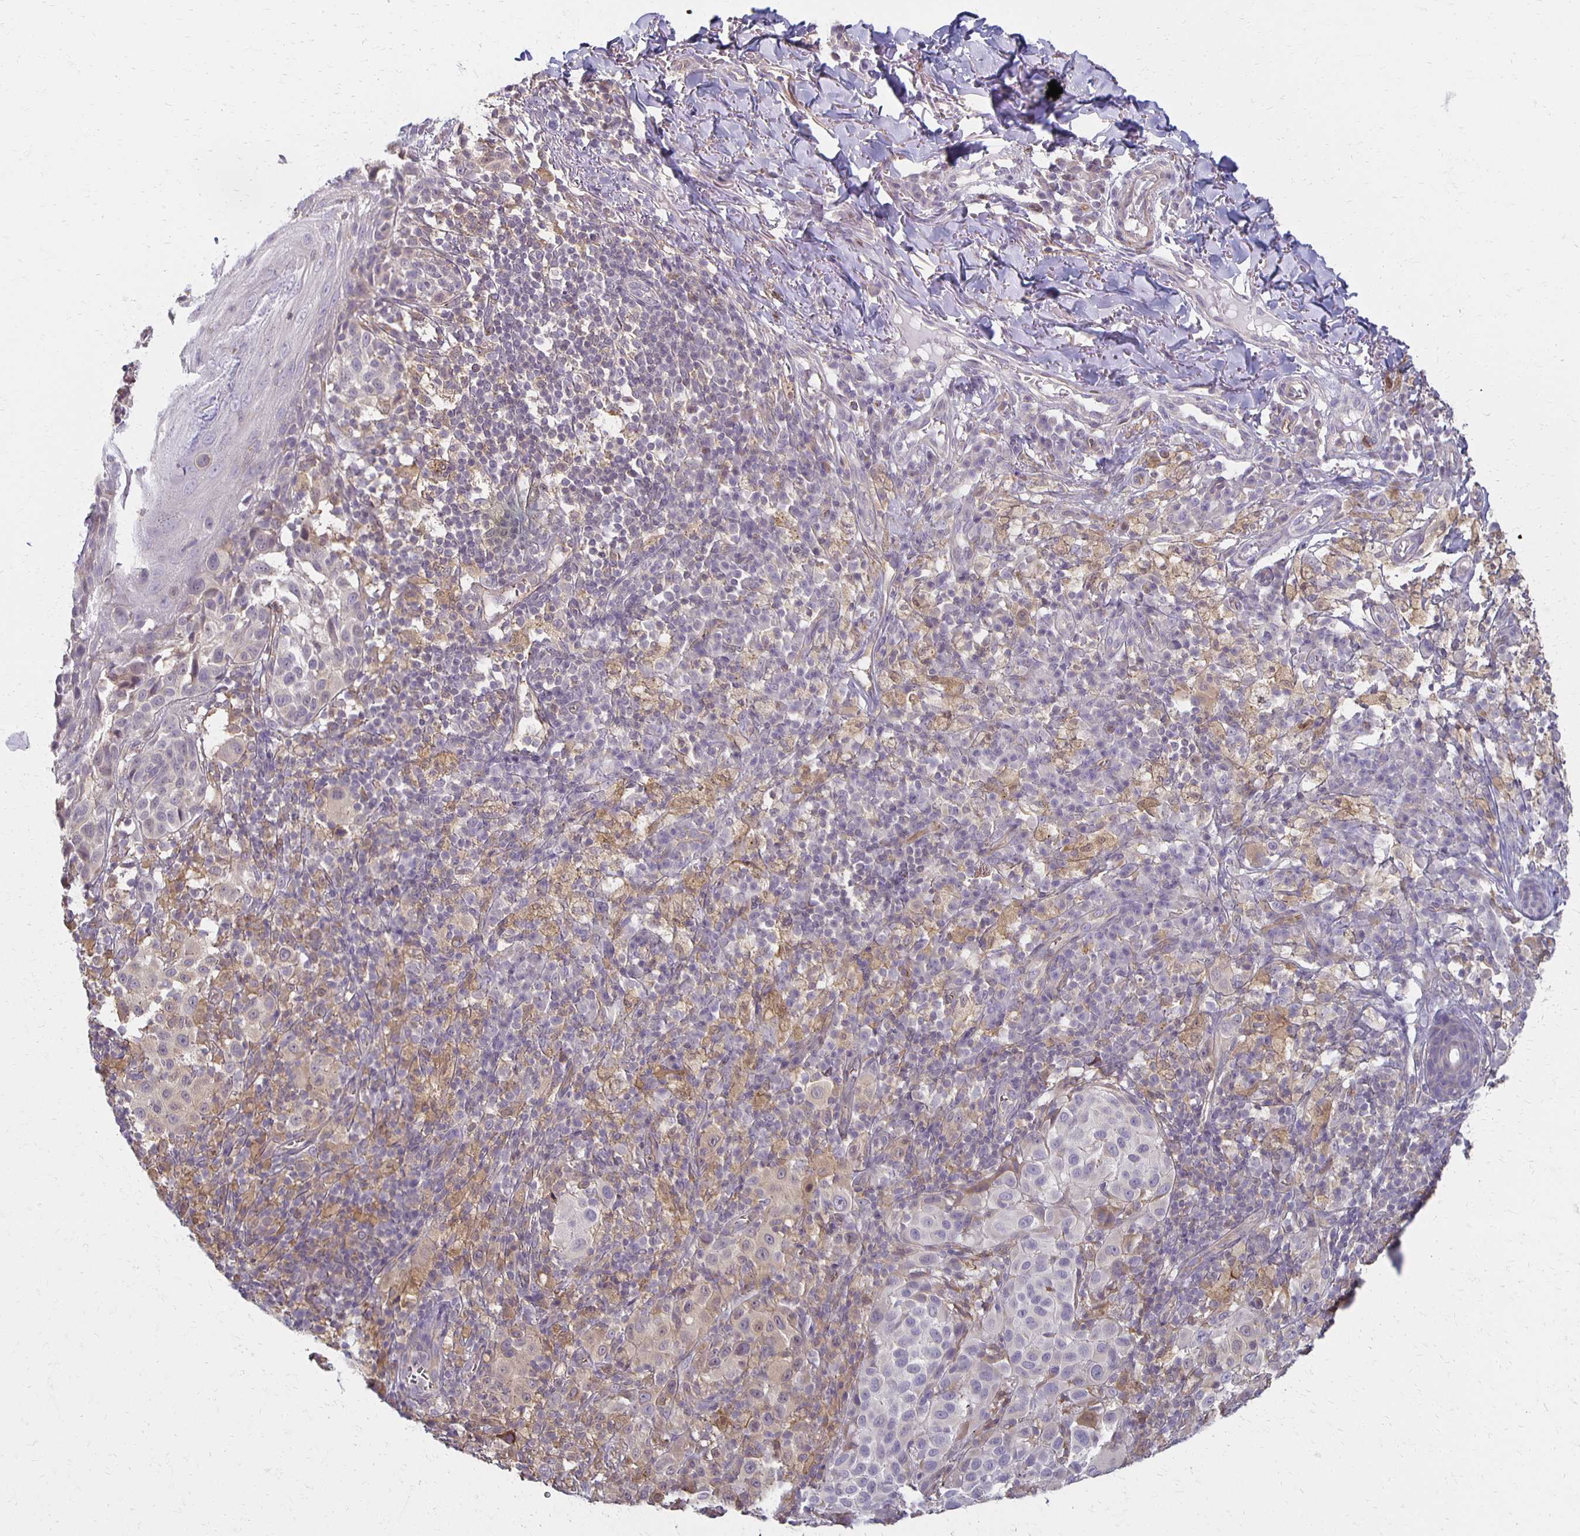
{"staining": {"intensity": "negative", "quantity": "none", "location": "none"}, "tissue": "melanoma", "cell_type": "Tumor cells", "image_type": "cancer", "snomed": [{"axis": "morphology", "description": "Malignant melanoma, NOS"}, {"axis": "topography", "description": "Skin"}], "caption": "IHC photomicrograph of neoplastic tissue: malignant melanoma stained with DAB exhibits no significant protein staining in tumor cells.", "gene": "GPX4", "patient": {"sex": "male", "age": 38}}